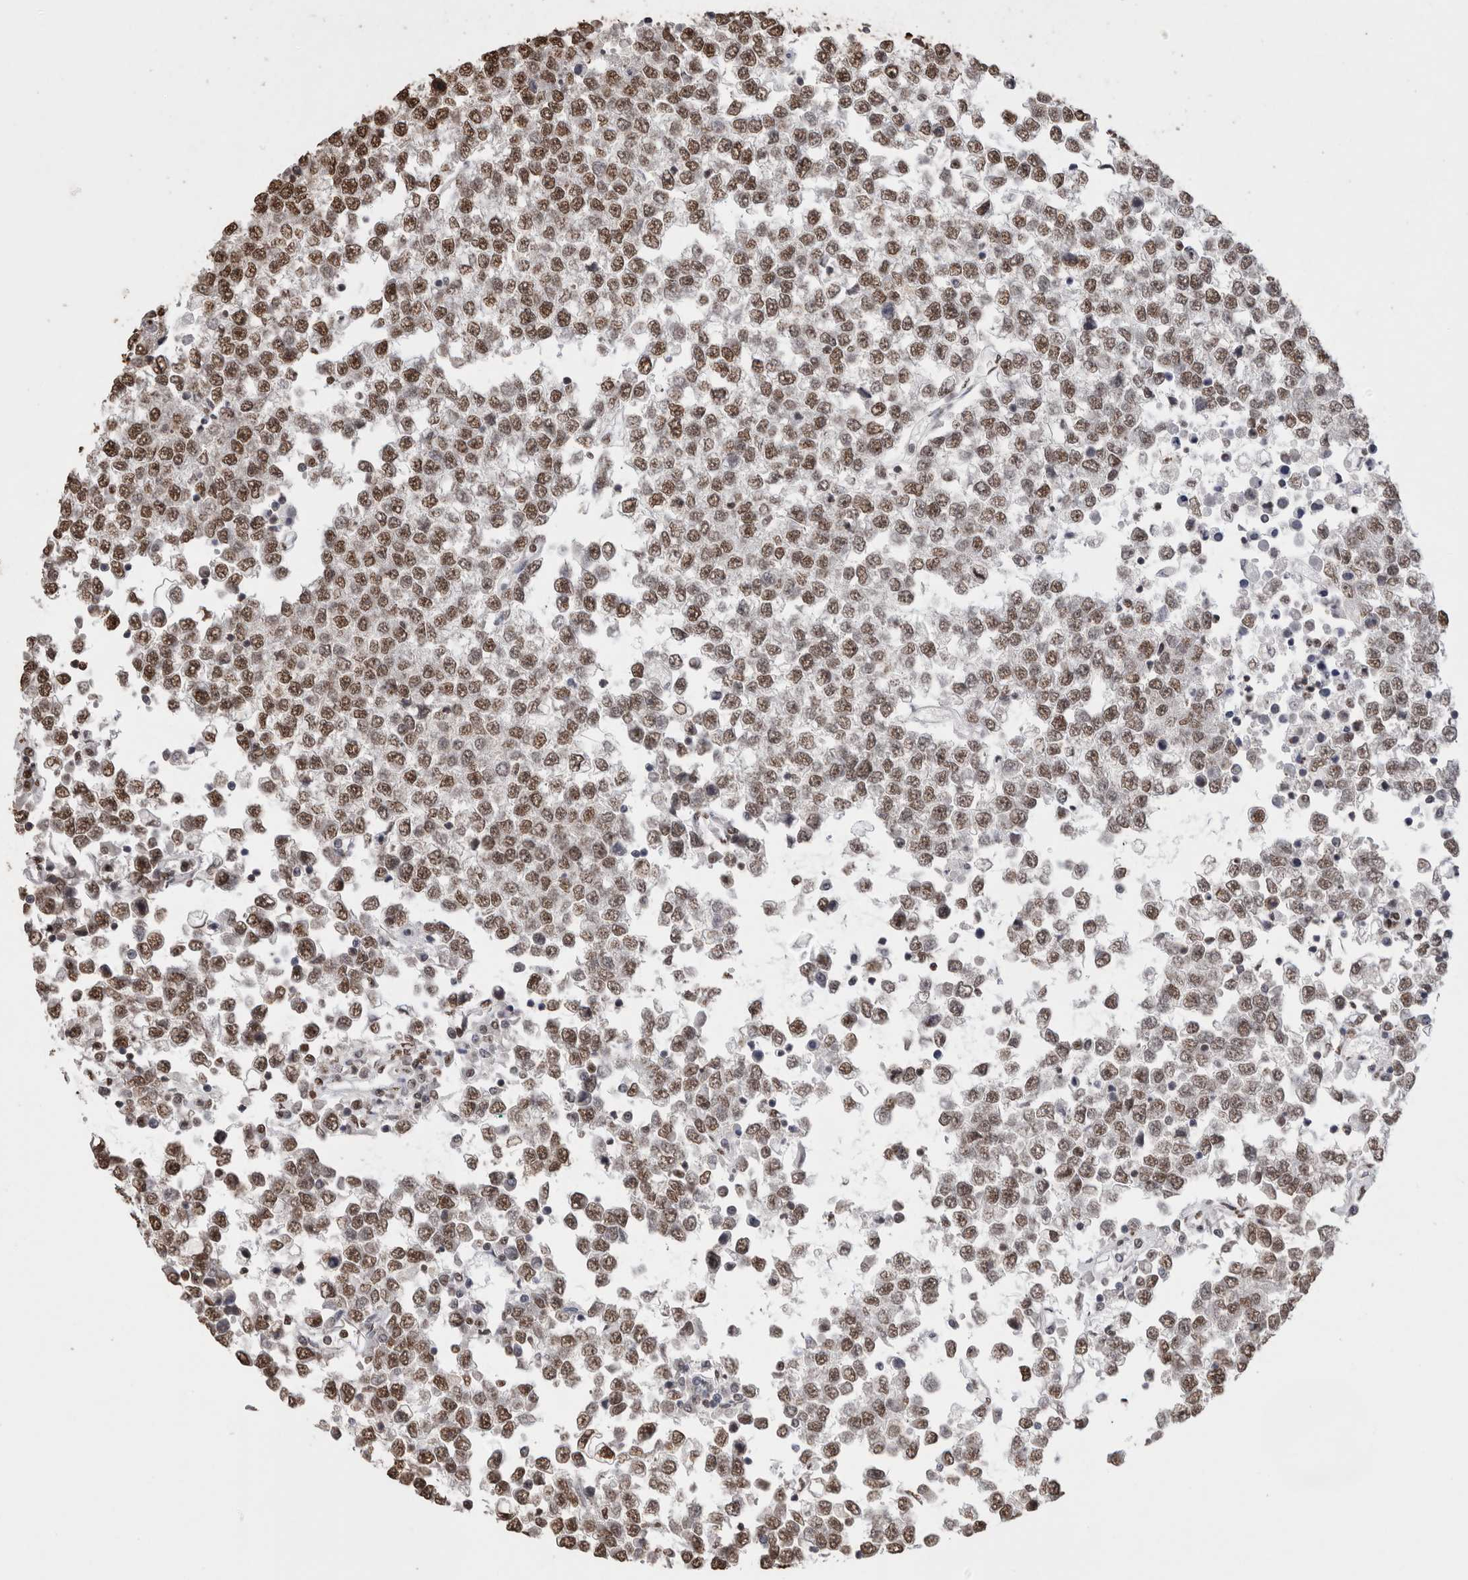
{"staining": {"intensity": "moderate", "quantity": ">75%", "location": "nuclear"}, "tissue": "testis cancer", "cell_type": "Tumor cells", "image_type": "cancer", "snomed": [{"axis": "morphology", "description": "Seminoma, NOS"}, {"axis": "topography", "description": "Testis"}], "caption": "Testis cancer stained with a protein marker displays moderate staining in tumor cells.", "gene": "NTHL1", "patient": {"sex": "male", "age": 65}}